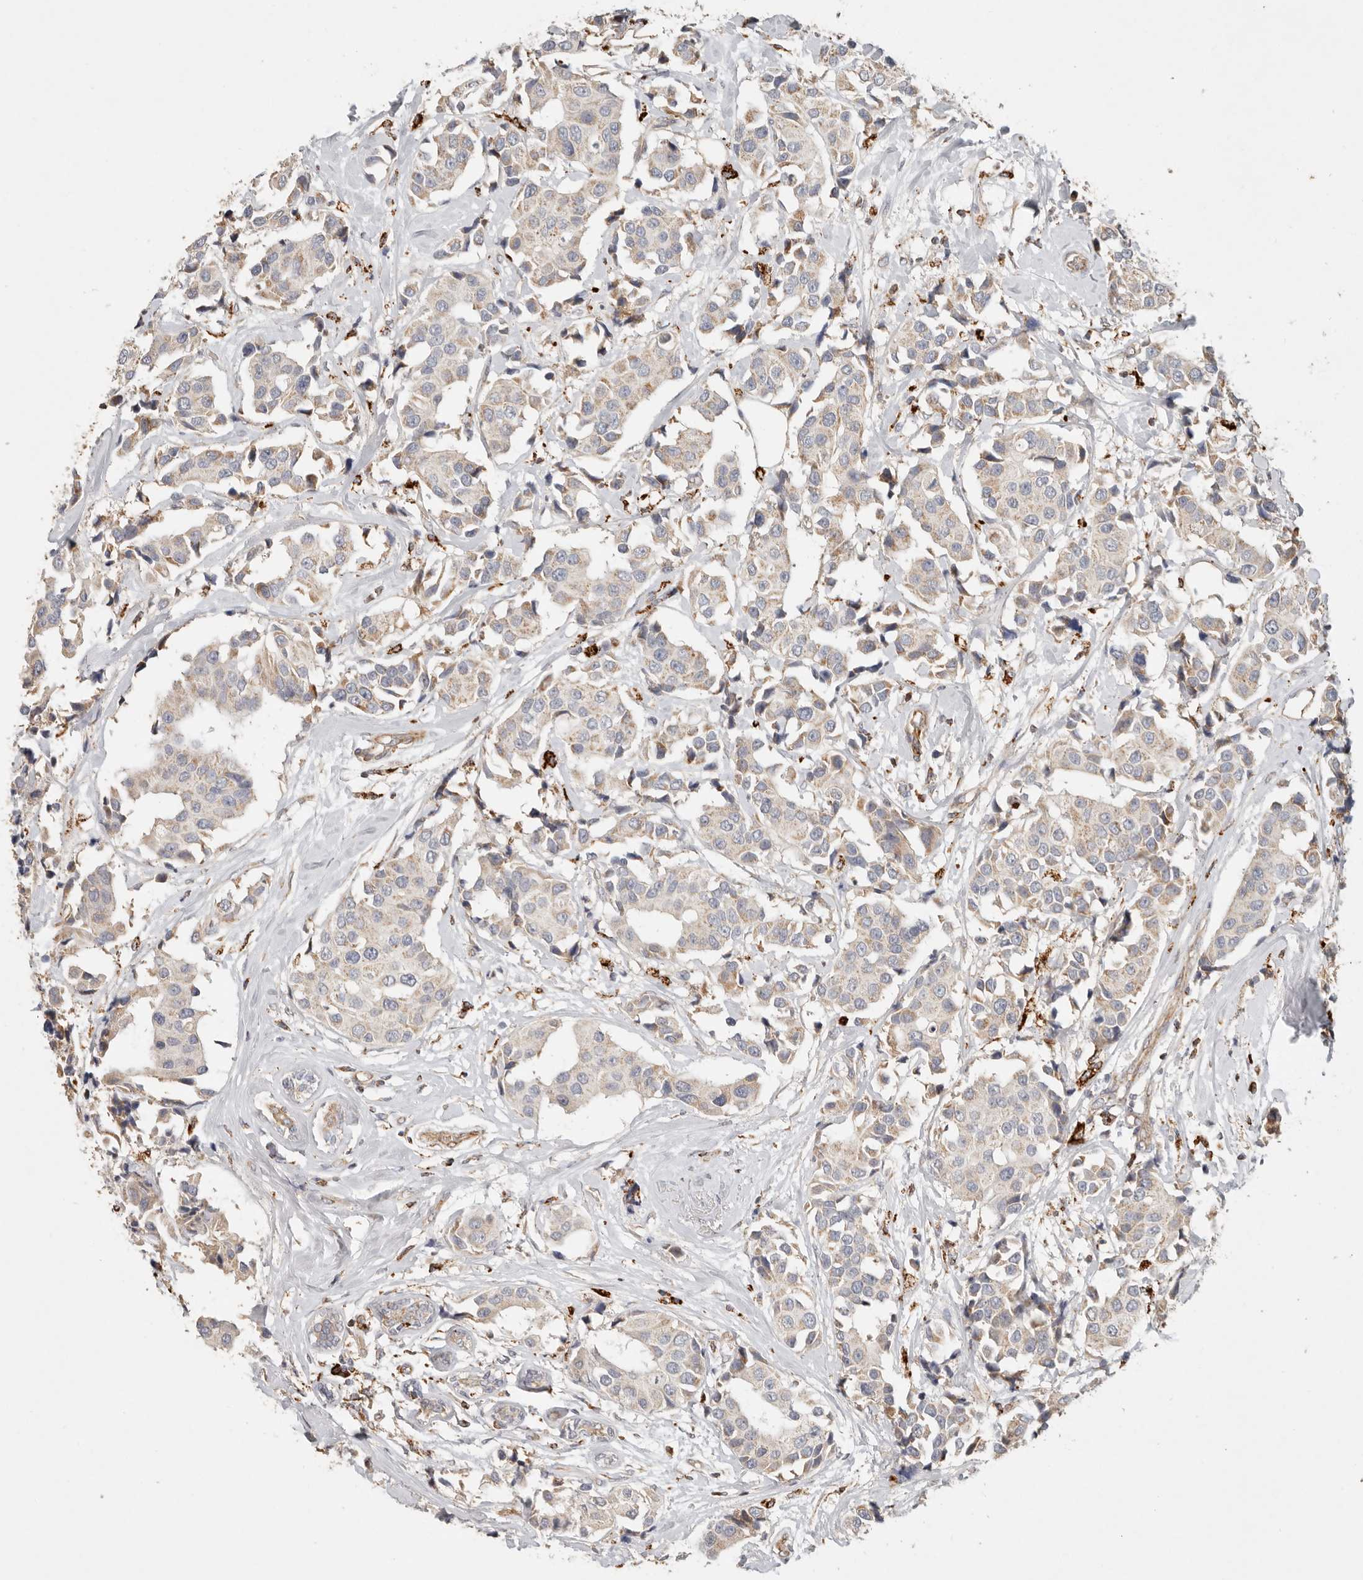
{"staining": {"intensity": "weak", "quantity": ">75%", "location": "cytoplasmic/membranous"}, "tissue": "breast cancer", "cell_type": "Tumor cells", "image_type": "cancer", "snomed": [{"axis": "morphology", "description": "Normal tissue, NOS"}, {"axis": "morphology", "description": "Duct carcinoma"}, {"axis": "topography", "description": "Breast"}], "caption": "This is a photomicrograph of IHC staining of invasive ductal carcinoma (breast), which shows weak staining in the cytoplasmic/membranous of tumor cells.", "gene": "ARHGEF10L", "patient": {"sex": "female", "age": 39}}